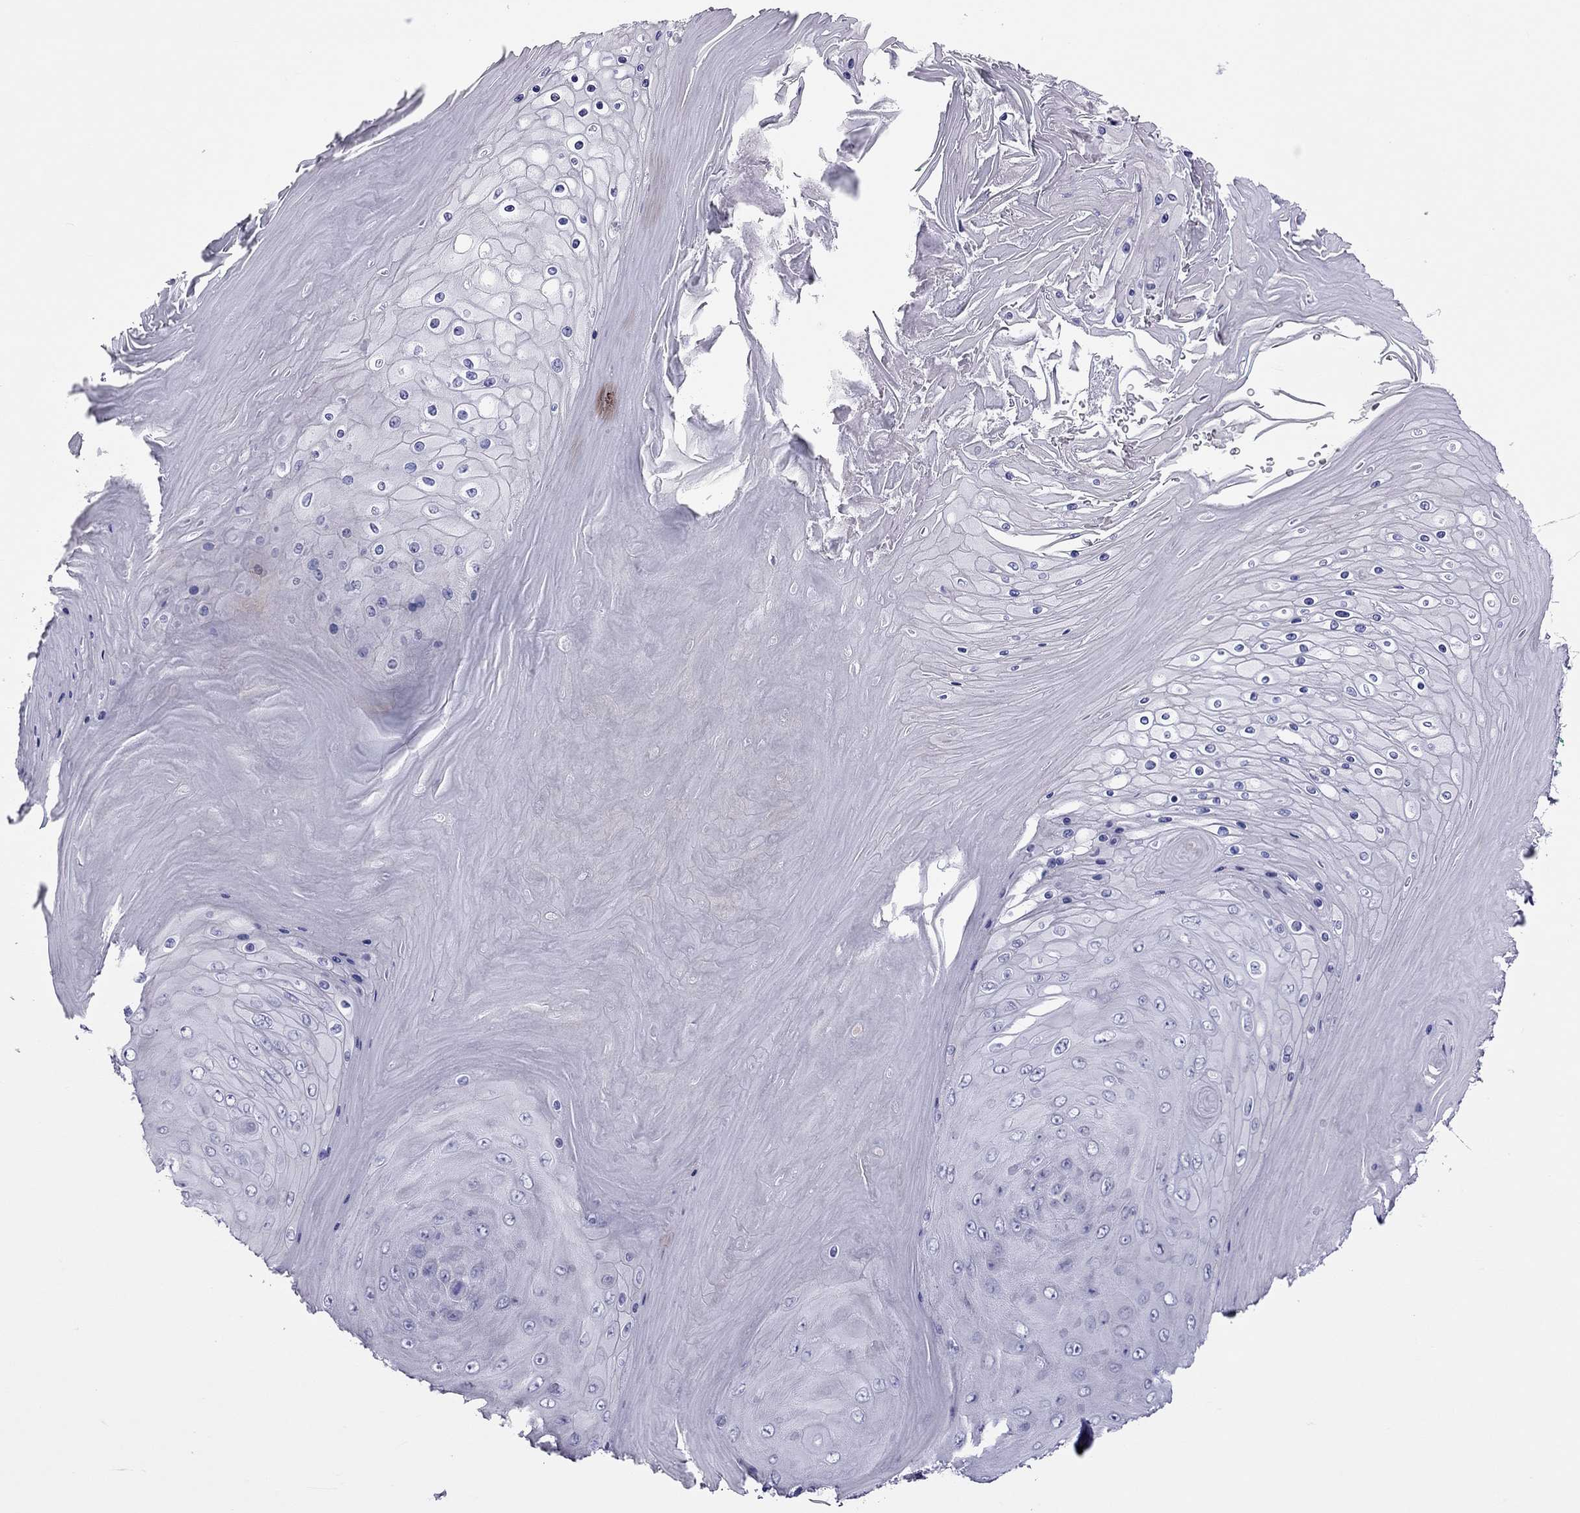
{"staining": {"intensity": "negative", "quantity": "none", "location": "none"}, "tissue": "skin cancer", "cell_type": "Tumor cells", "image_type": "cancer", "snomed": [{"axis": "morphology", "description": "Squamous cell carcinoma, NOS"}, {"axis": "topography", "description": "Skin"}], "caption": "The IHC micrograph has no significant staining in tumor cells of skin squamous cell carcinoma tissue. (DAB IHC, high magnification).", "gene": "TEX14", "patient": {"sex": "male", "age": 62}}